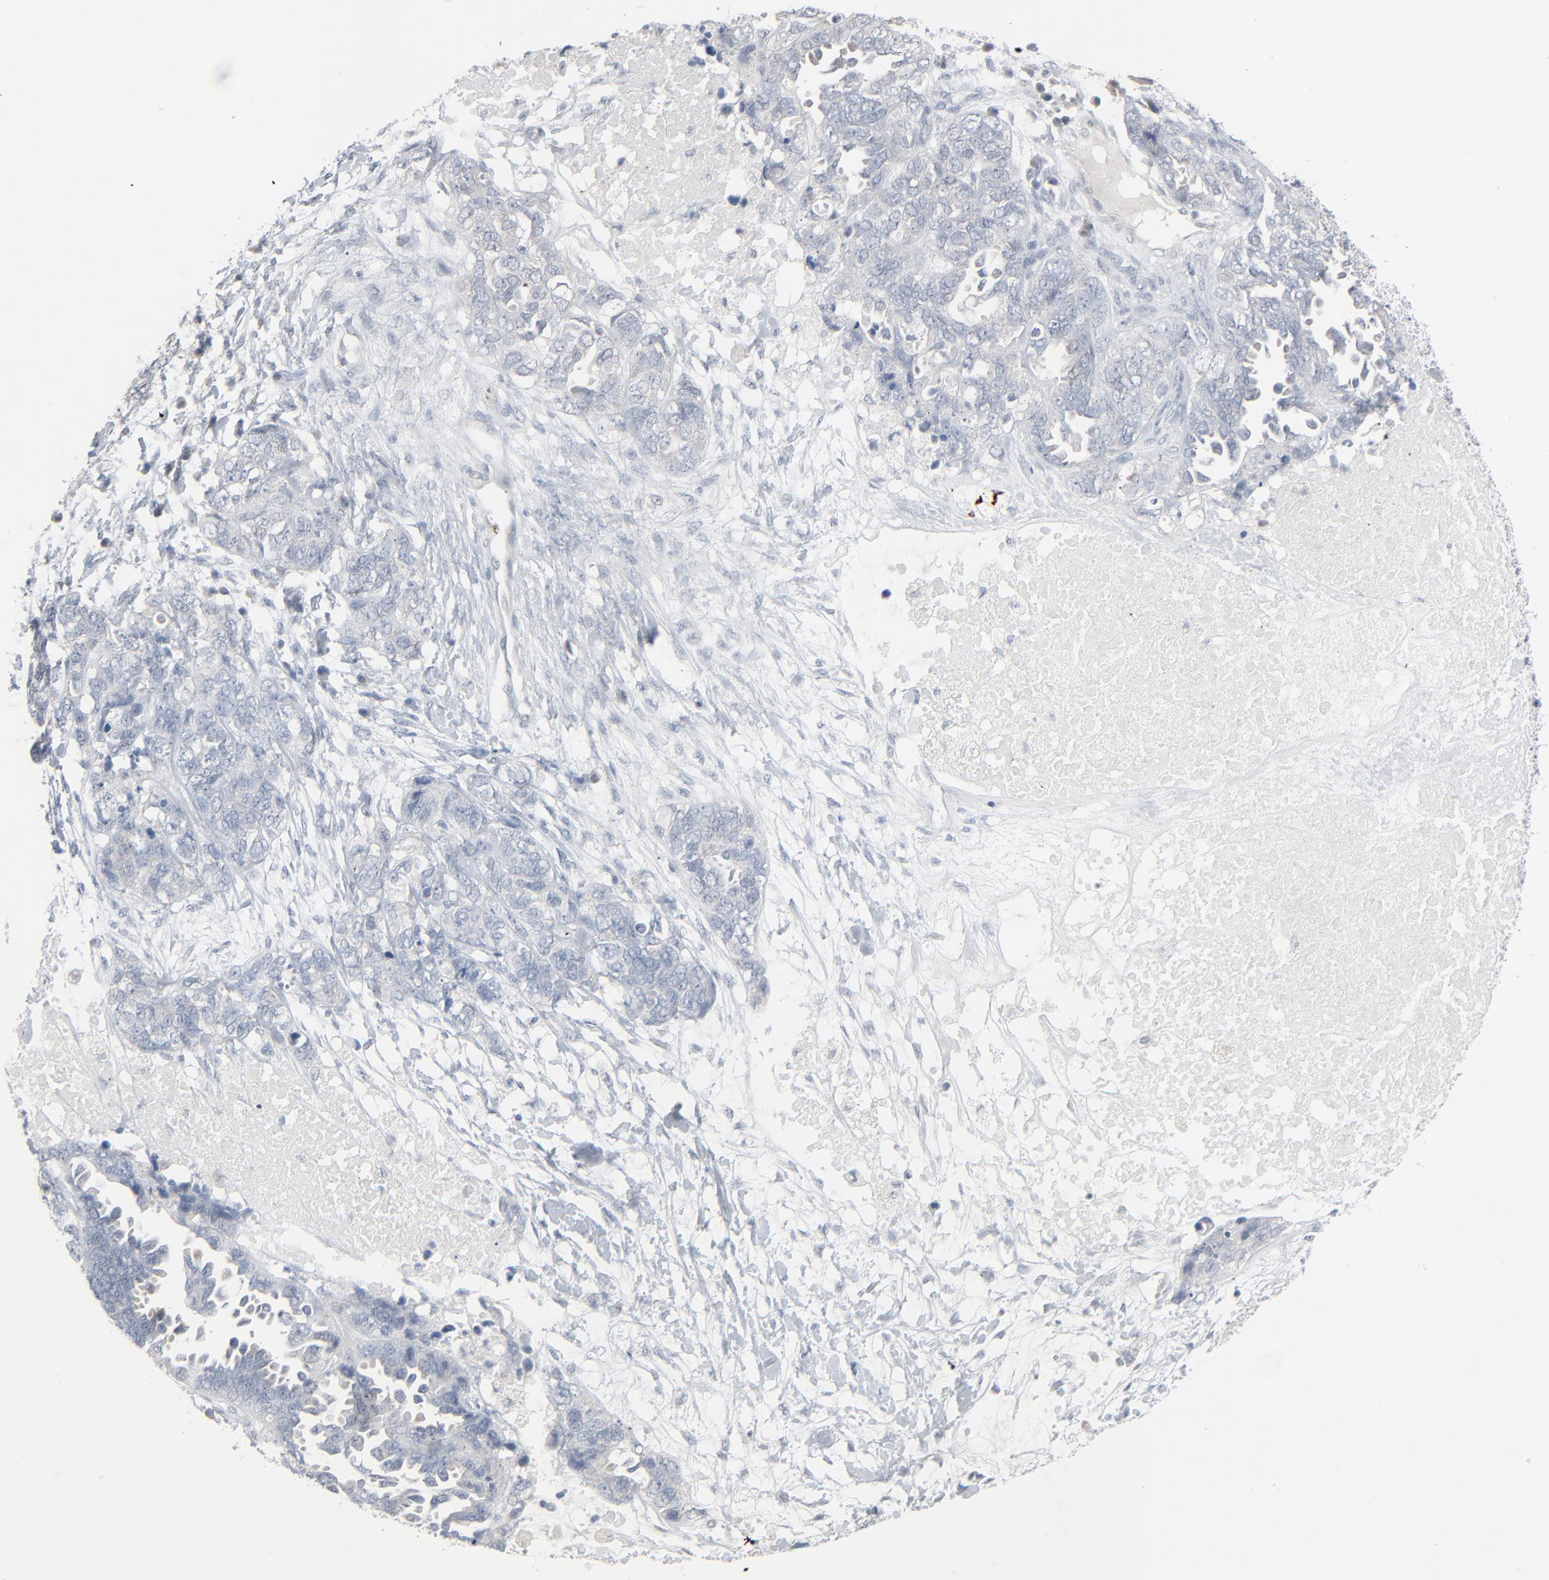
{"staining": {"intensity": "negative", "quantity": "none", "location": "none"}, "tissue": "ovarian cancer", "cell_type": "Tumor cells", "image_type": "cancer", "snomed": [{"axis": "morphology", "description": "Cystadenocarcinoma, serous, NOS"}, {"axis": "topography", "description": "Ovary"}], "caption": "DAB immunohistochemical staining of serous cystadenocarcinoma (ovarian) displays no significant expression in tumor cells. (DAB (3,3'-diaminobenzidine) immunohistochemistry (IHC) with hematoxylin counter stain).", "gene": "SAGE1", "patient": {"sex": "female", "age": 82}}